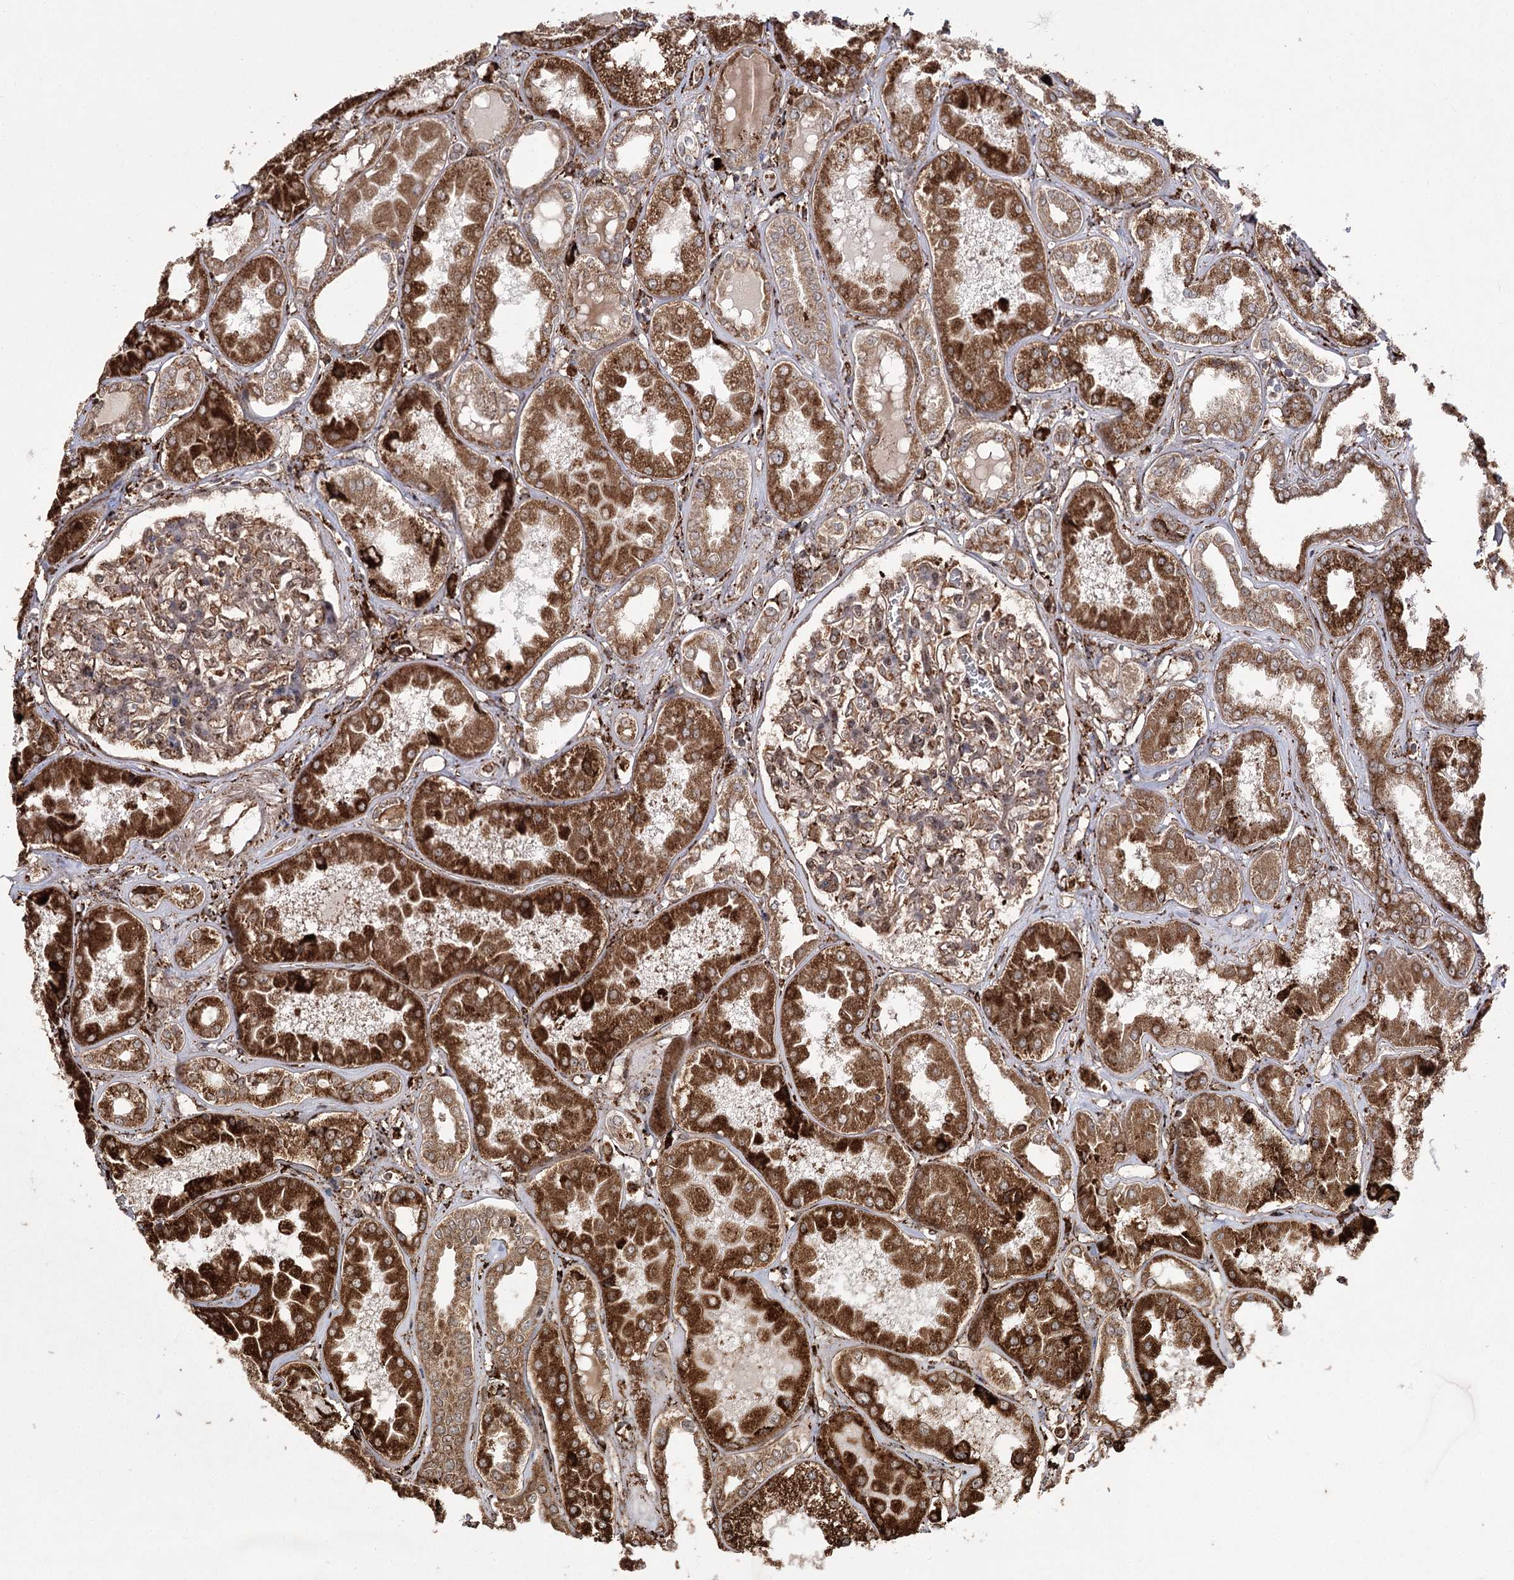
{"staining": {"intensity": "weak", "quantity": ">75%", "location": "cytoplasmic/membranous"}, "tissue": "kidney", "cell_type": "Cells in glomeruli", "image_type": "normal", "snomed": [{"axis": "morphology", "description": "Normal tissue, NOS"}, {"axis": "topography", "description": "Kidney"}], "caption": "Immunohistochemistry micrograph of benign human kidney stained for a protein (brown), which shows low levels of weak cytoplasmic/membranous positivity in approximately >75% of cells in glomeruli.", "gene": "FANCL", "patient": {"sex": "female", "age": 56}}